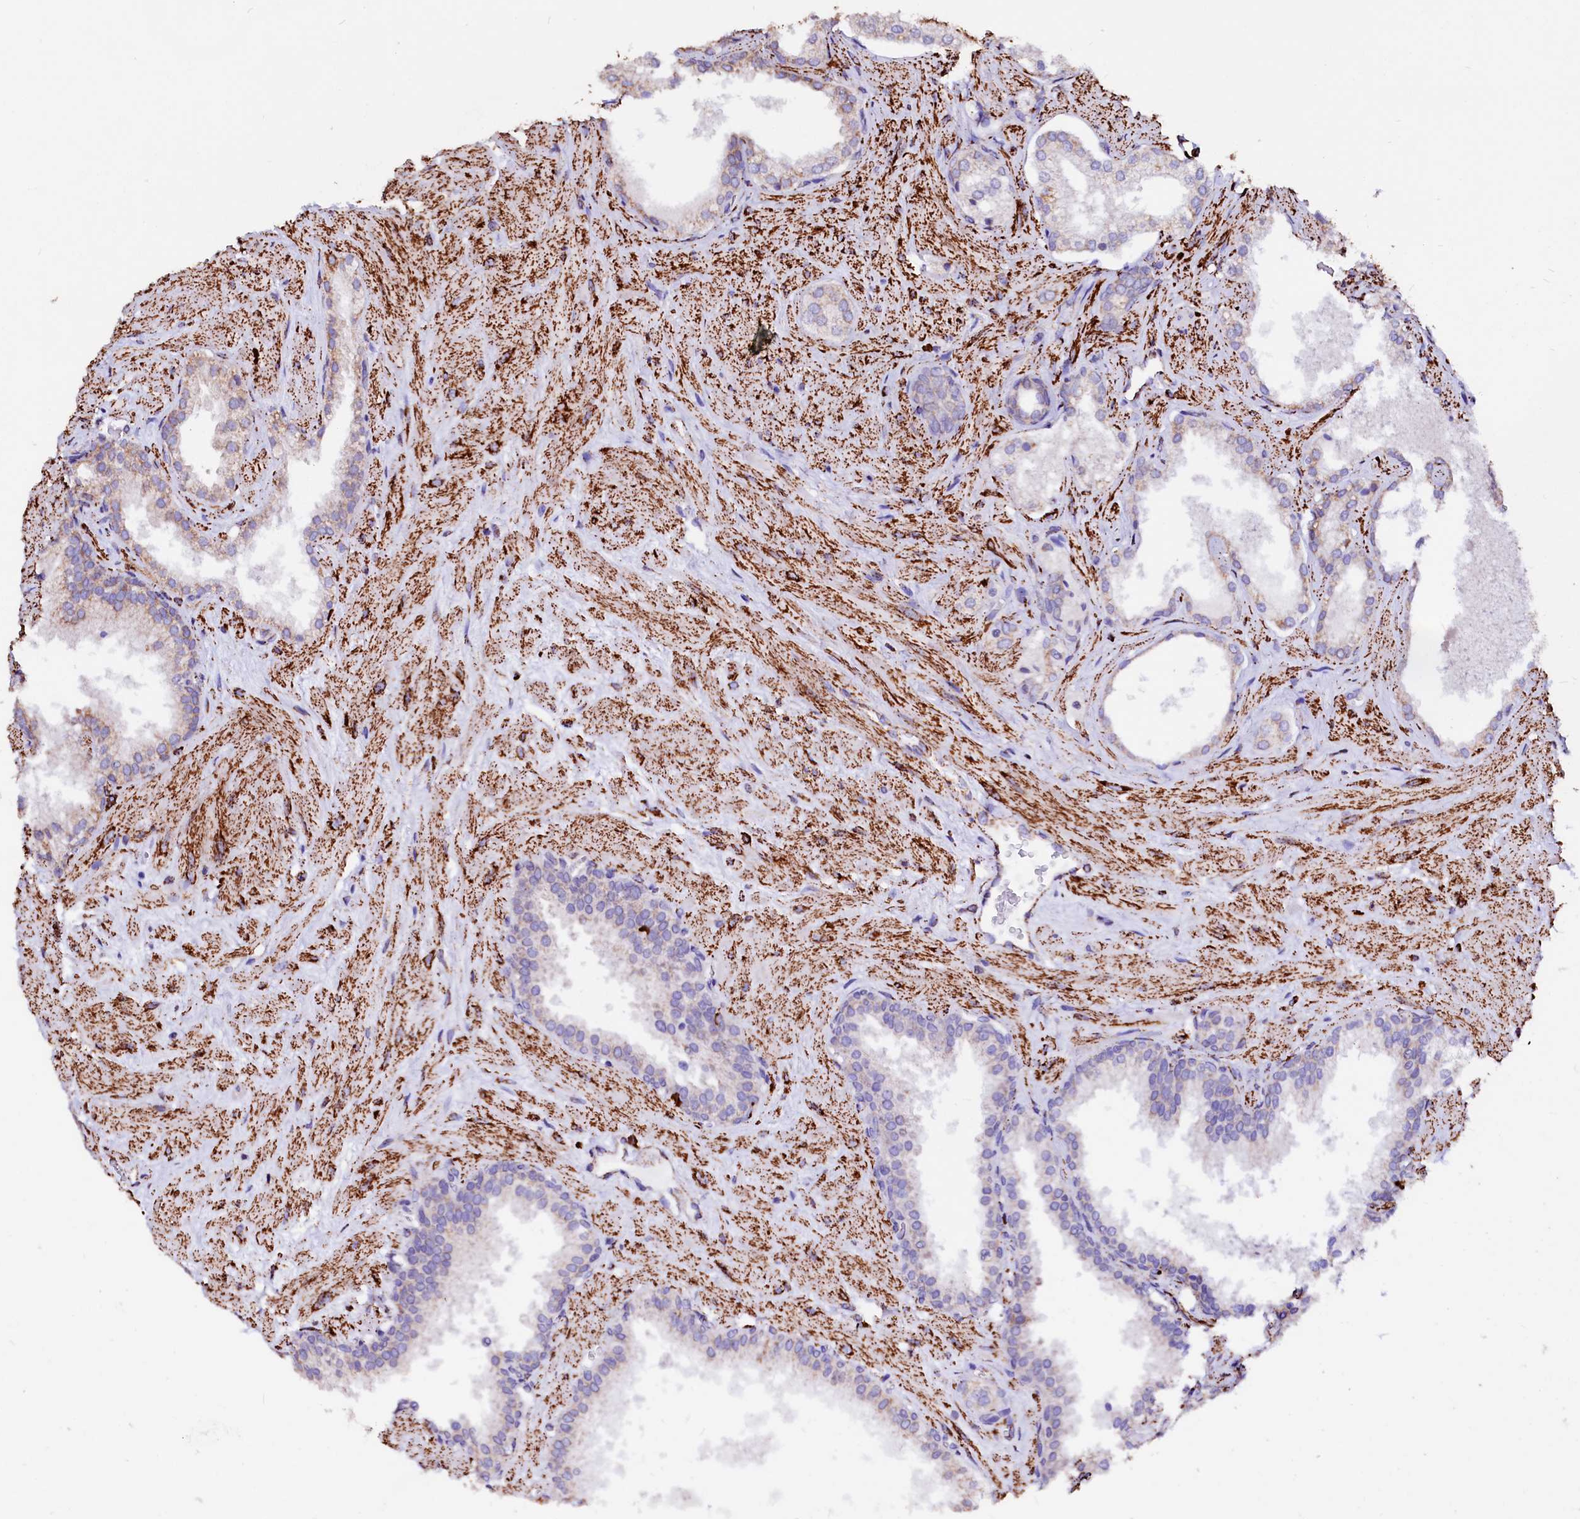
{"staining": {"intensity": "weak", "quantity": "25%-75%", "location": "cytoplasmic/membranous"}, "tissue": "prostate cancer", "cell_type": "Tumor cells", "image_type": "cancer", "snomed": [{"axis": "morphology", "description": "Adenocarcinoma, High grade"}, {"axis": "topography", "description": "Prostate"}], "caption": "Prostate high-grade adenocarcinoma stained with a brown dye demonstrates weak cytoplasmic/membranous positive positivity in about 25%-75% of tumor cells.", "gene": "MAOB", "patient": {"sex": "male", "age": 64}}